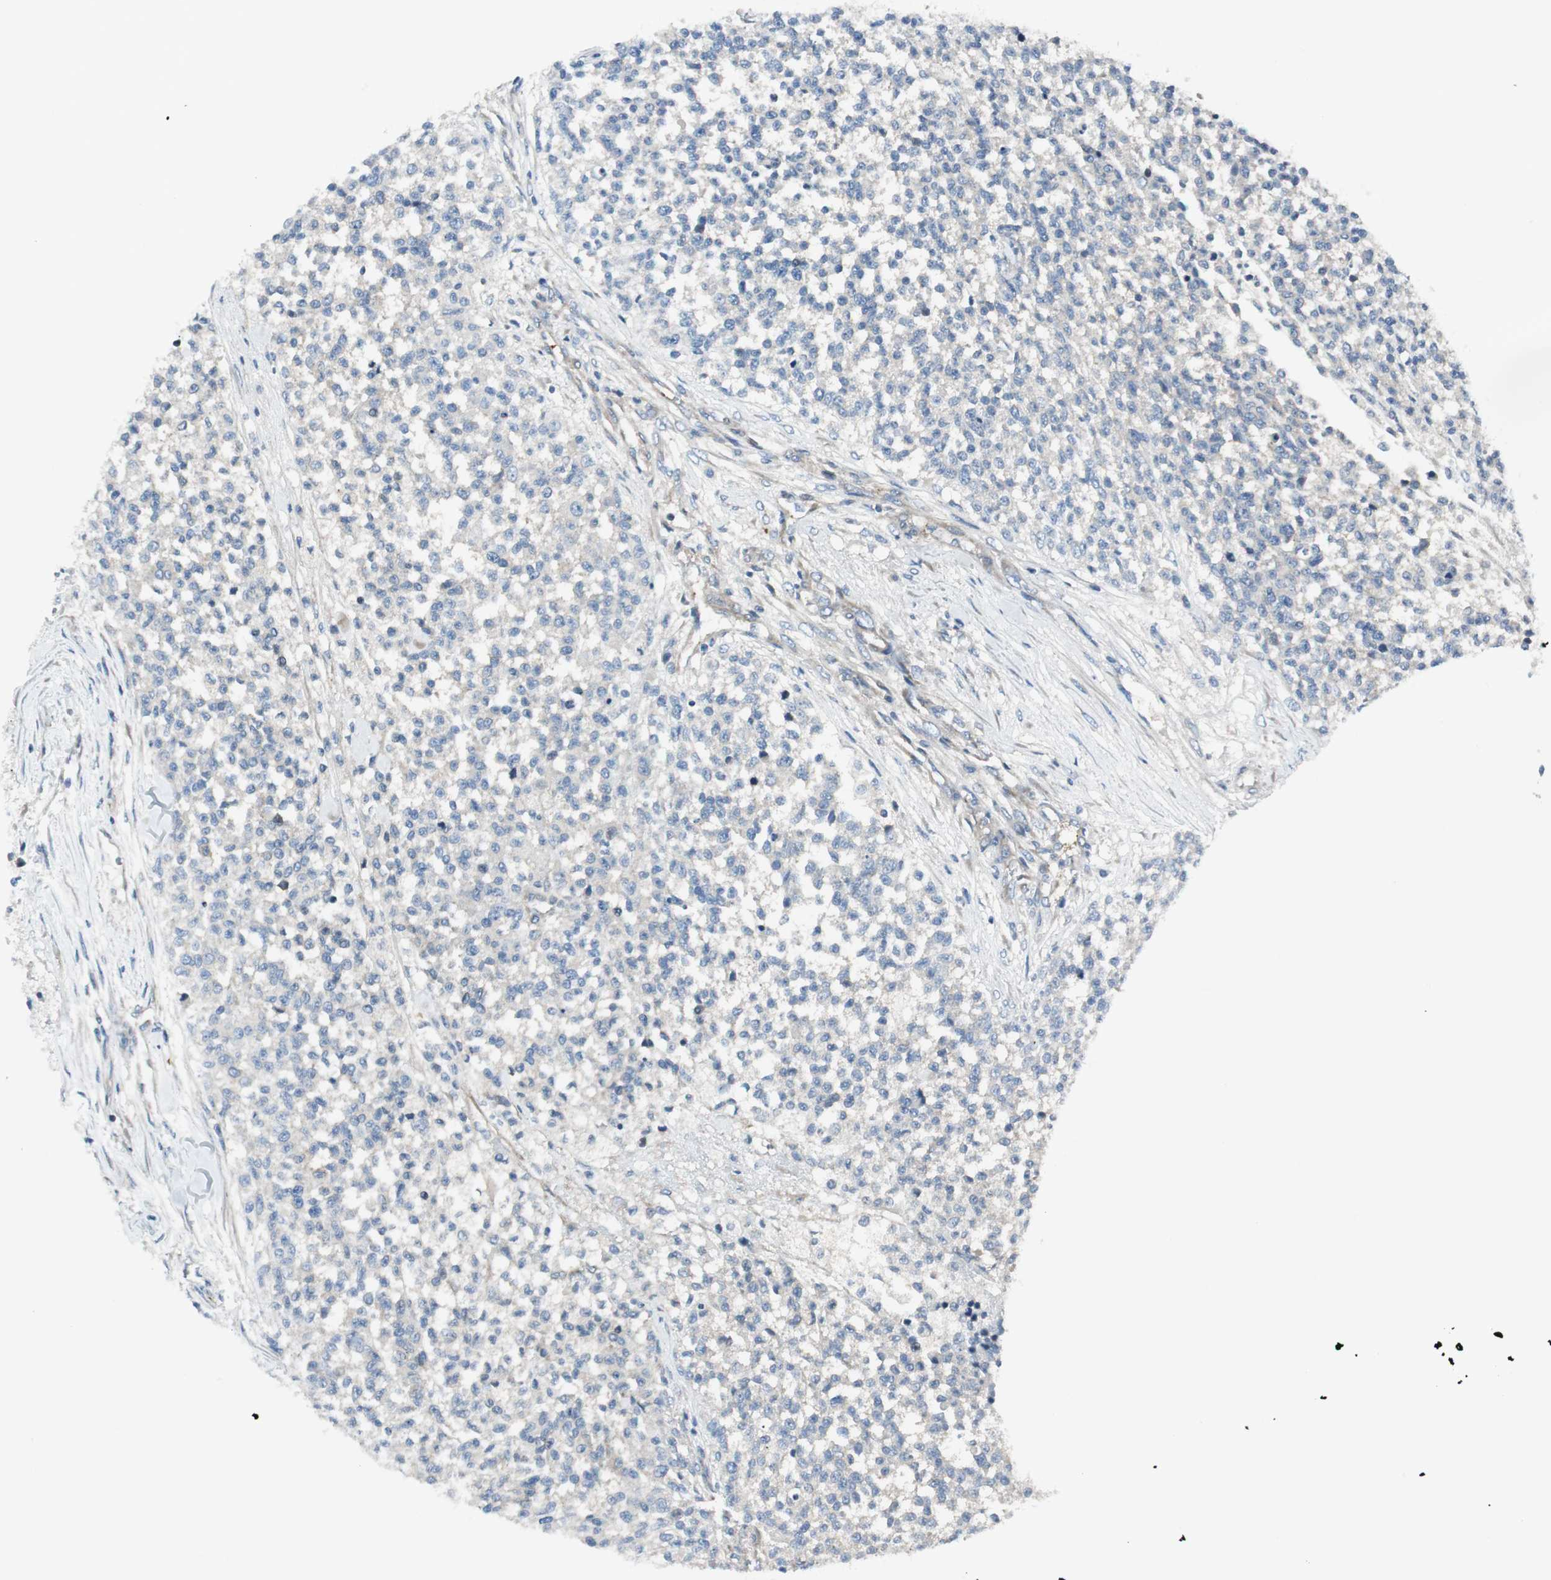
{"staining": {"intensity": "negative", "quantity": "none", "location": "none"}, "tissue": "testis cancer", "cell_type": "Tumor cells", "image_type": "cancer", "snomed": [{"axis": "morphology", "description": "Seminoma, NOS"}, {"axis": "topography", "description": "Testis"}], "caption": "Image shows no significant protein expression in tumor cells of seminoma (testis).", "gene": "PRKG1", "patient": {"sex": "male", "age": 59}}